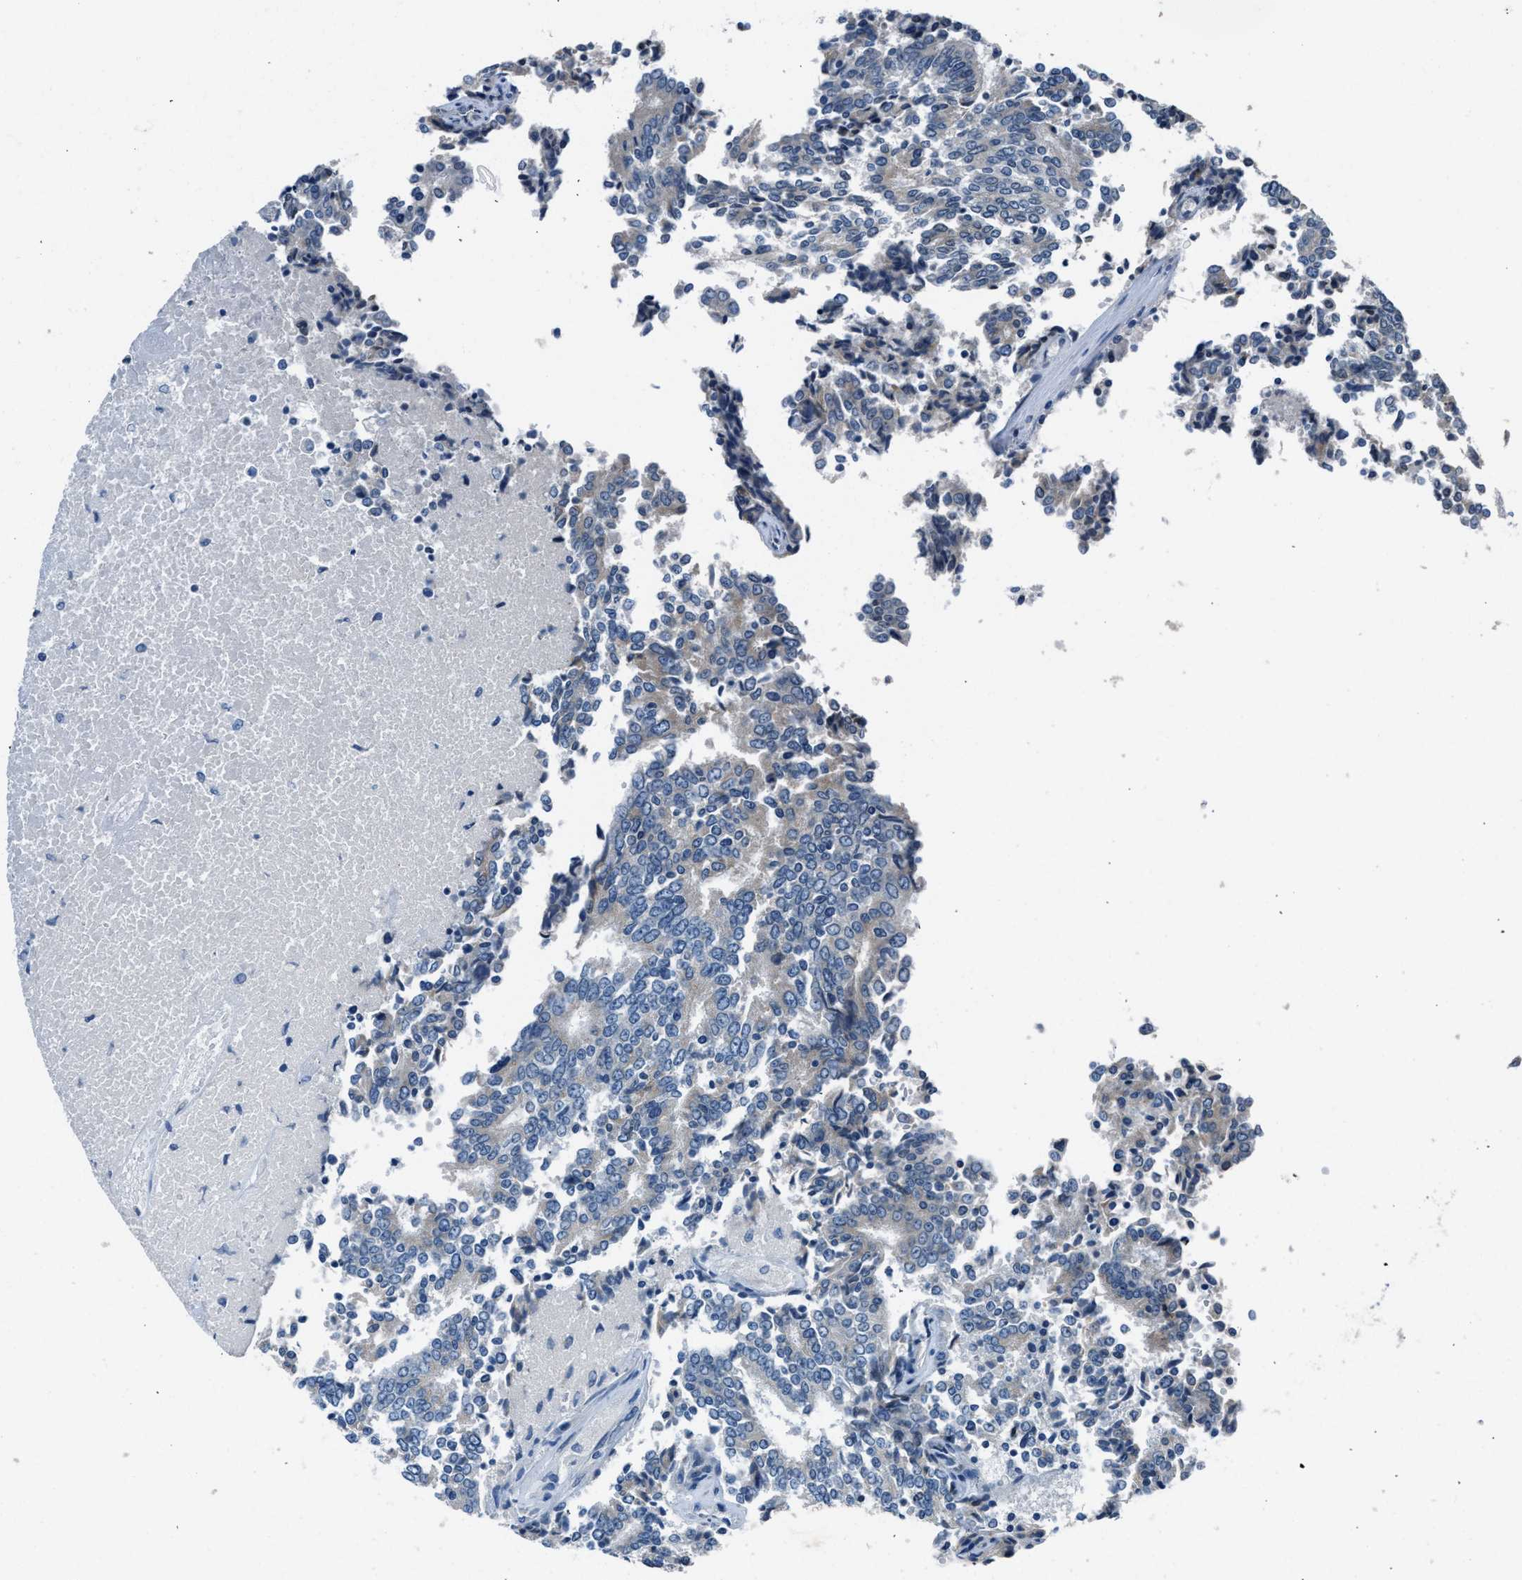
{"staining": {"intensity": "negative", "quantity": "none", "location": "none"}, "tissue": "prostate cancer", "cell_type": "Tumor cells", "image_type": "cancer", "snomed": [{"axis": "morphology", "description": "Normal tissue, NOS"}, {"axis": "morphology", "description": "Adenocarcinoma, High grade"}, {"axis": "topography", "description": "Prostate"}, {"axis": "topography", "description": "Seminal veicle"}], "caption": "A micrograph of human high-grade adenocarcinoma (prostate) is negative for staining in tumor cells.", "gene": "RNF41", "patient": {"sex": "male", "age": 55}}